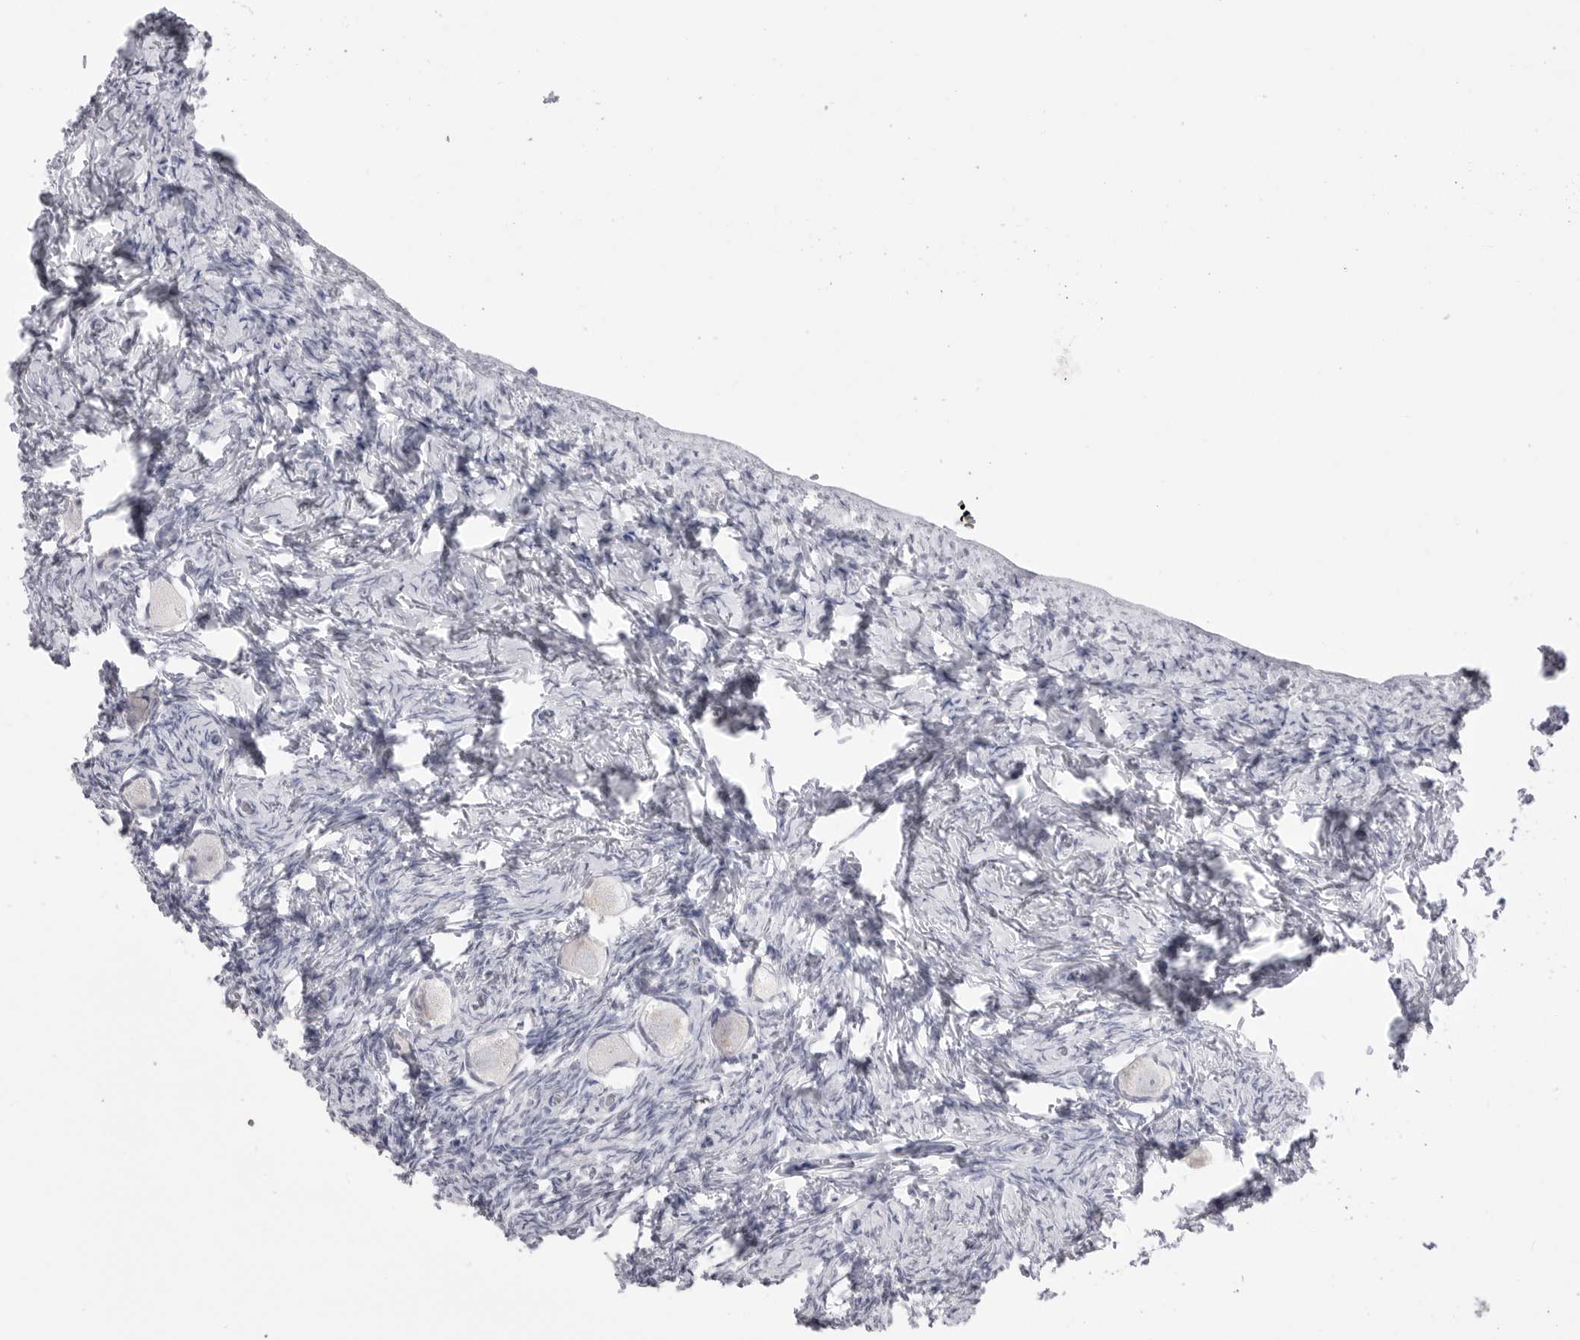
{"staining": {"intensity": "negative", "quantity": "none", "location": "none"}, "tissue": "ovary", "cell_type": "Follicle cells", "image_type": "normal", "snomed": [{"axis": "morphology", "description": "Normal tissue, NOS"}, {"axis": "topography", "description": "Ovary"}], "caption": "Protein analysis of unremarkable ovary demonstrates no significant positivity in follicle cells.", "gene": "CPB1", "patient": {"sex": "female", "age": 27}}